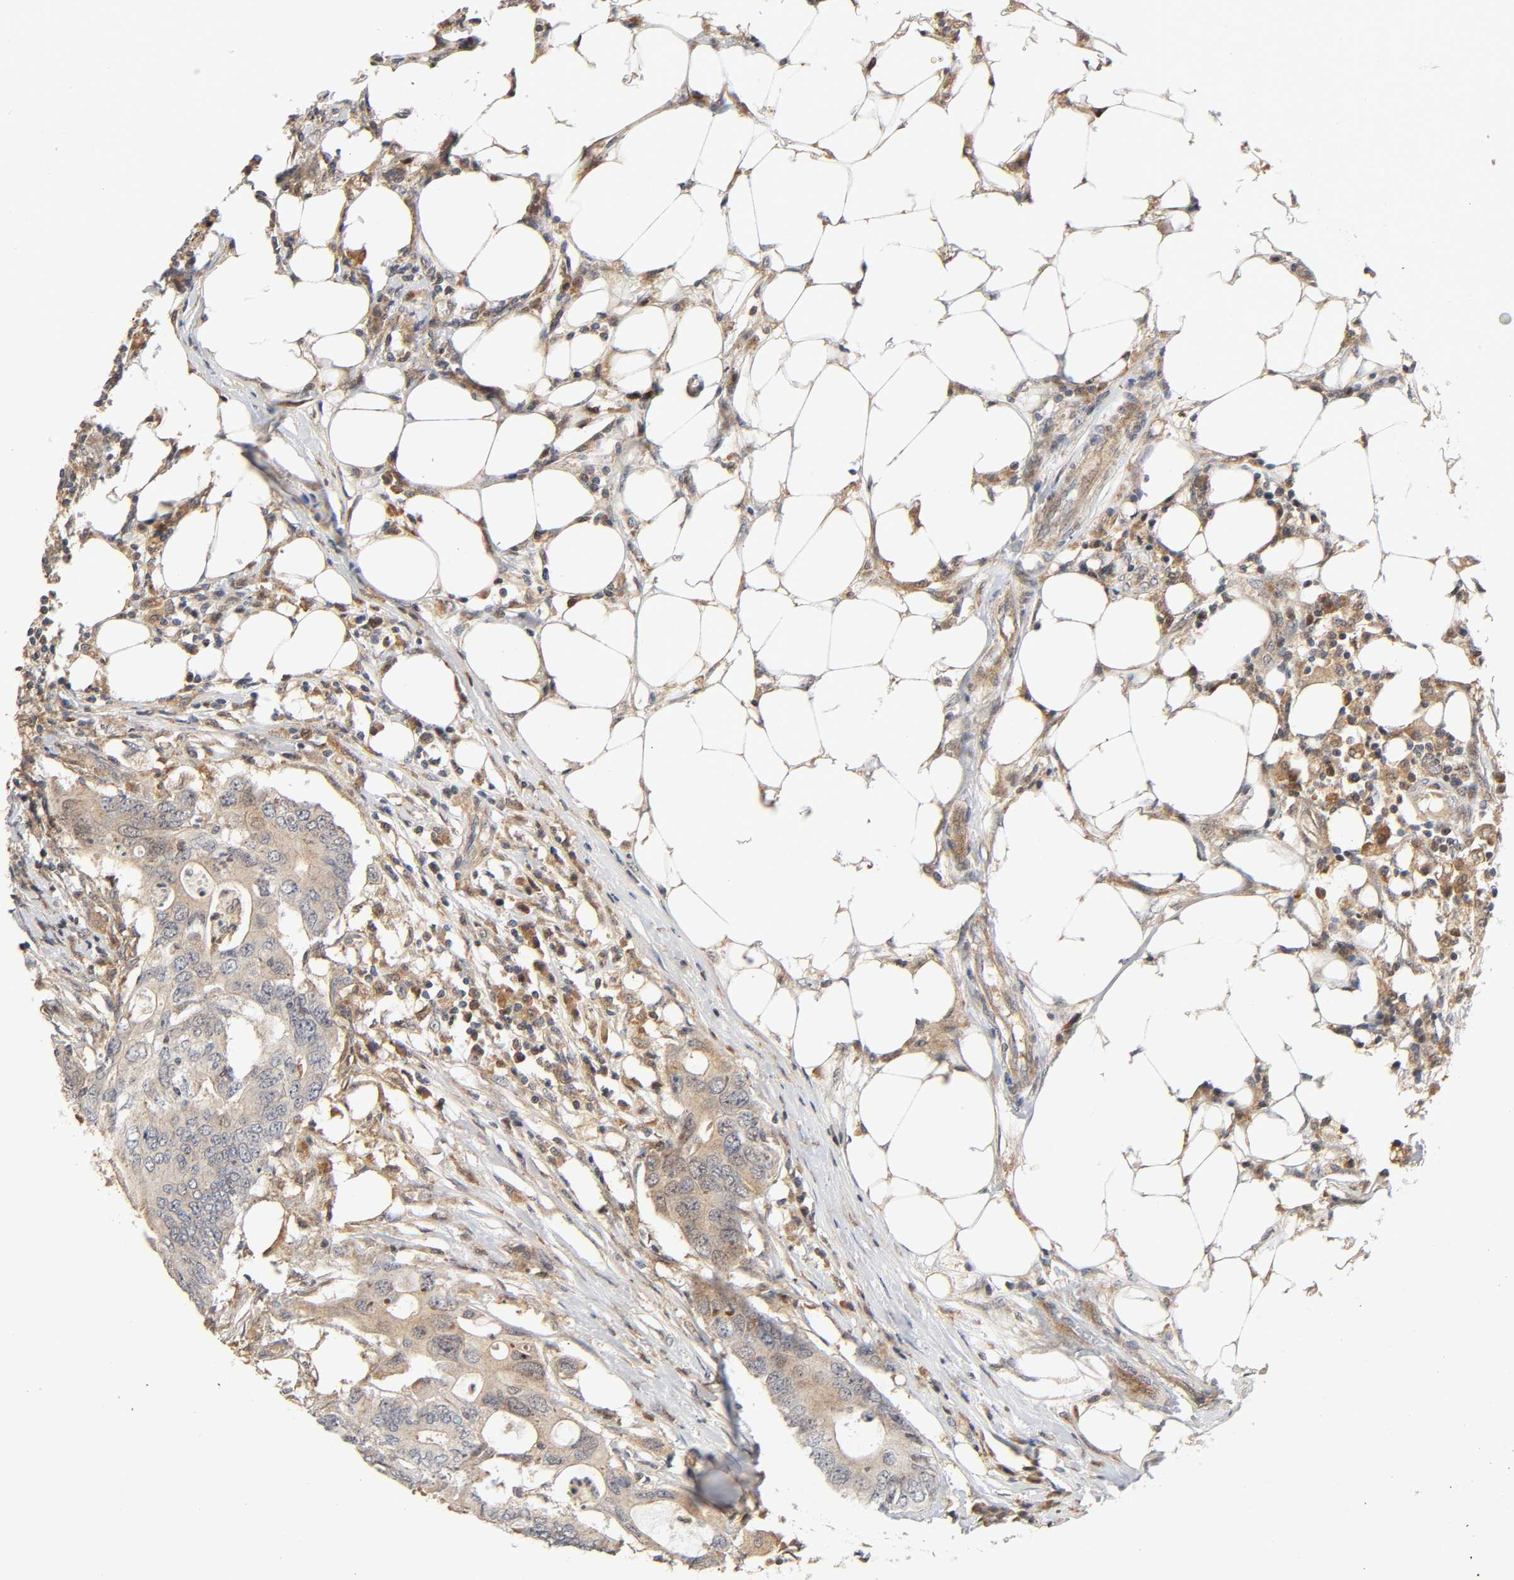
{"staining": {"intensity": "weak", "quantity": ">75%", "location": "cytoplasmic/membranous"}, "tissue": "colorectal cancer", "cell_type": "Tumor cells", "image_type": "cancer", "snomed": [{"axis": "morphology", "description": "Adenocarcinoma, NOS"}, {"axis": "topography", "description": "Colon"}], "caption": "Immunohistochemical staining of colorectal adenocarcinoma demonstrates low levels of weak cytoplasmic/membranous staining in about >75% of tumor cells. The staining was performed using DAB (3,3'-diaminobenzidine) to visualize the protein expression in brown, while the nuclei were stained in blue with hematoxylin (Magnification: 20x).", "gene": "CASP9", "patient": {"sex": "male", "age": 71}}